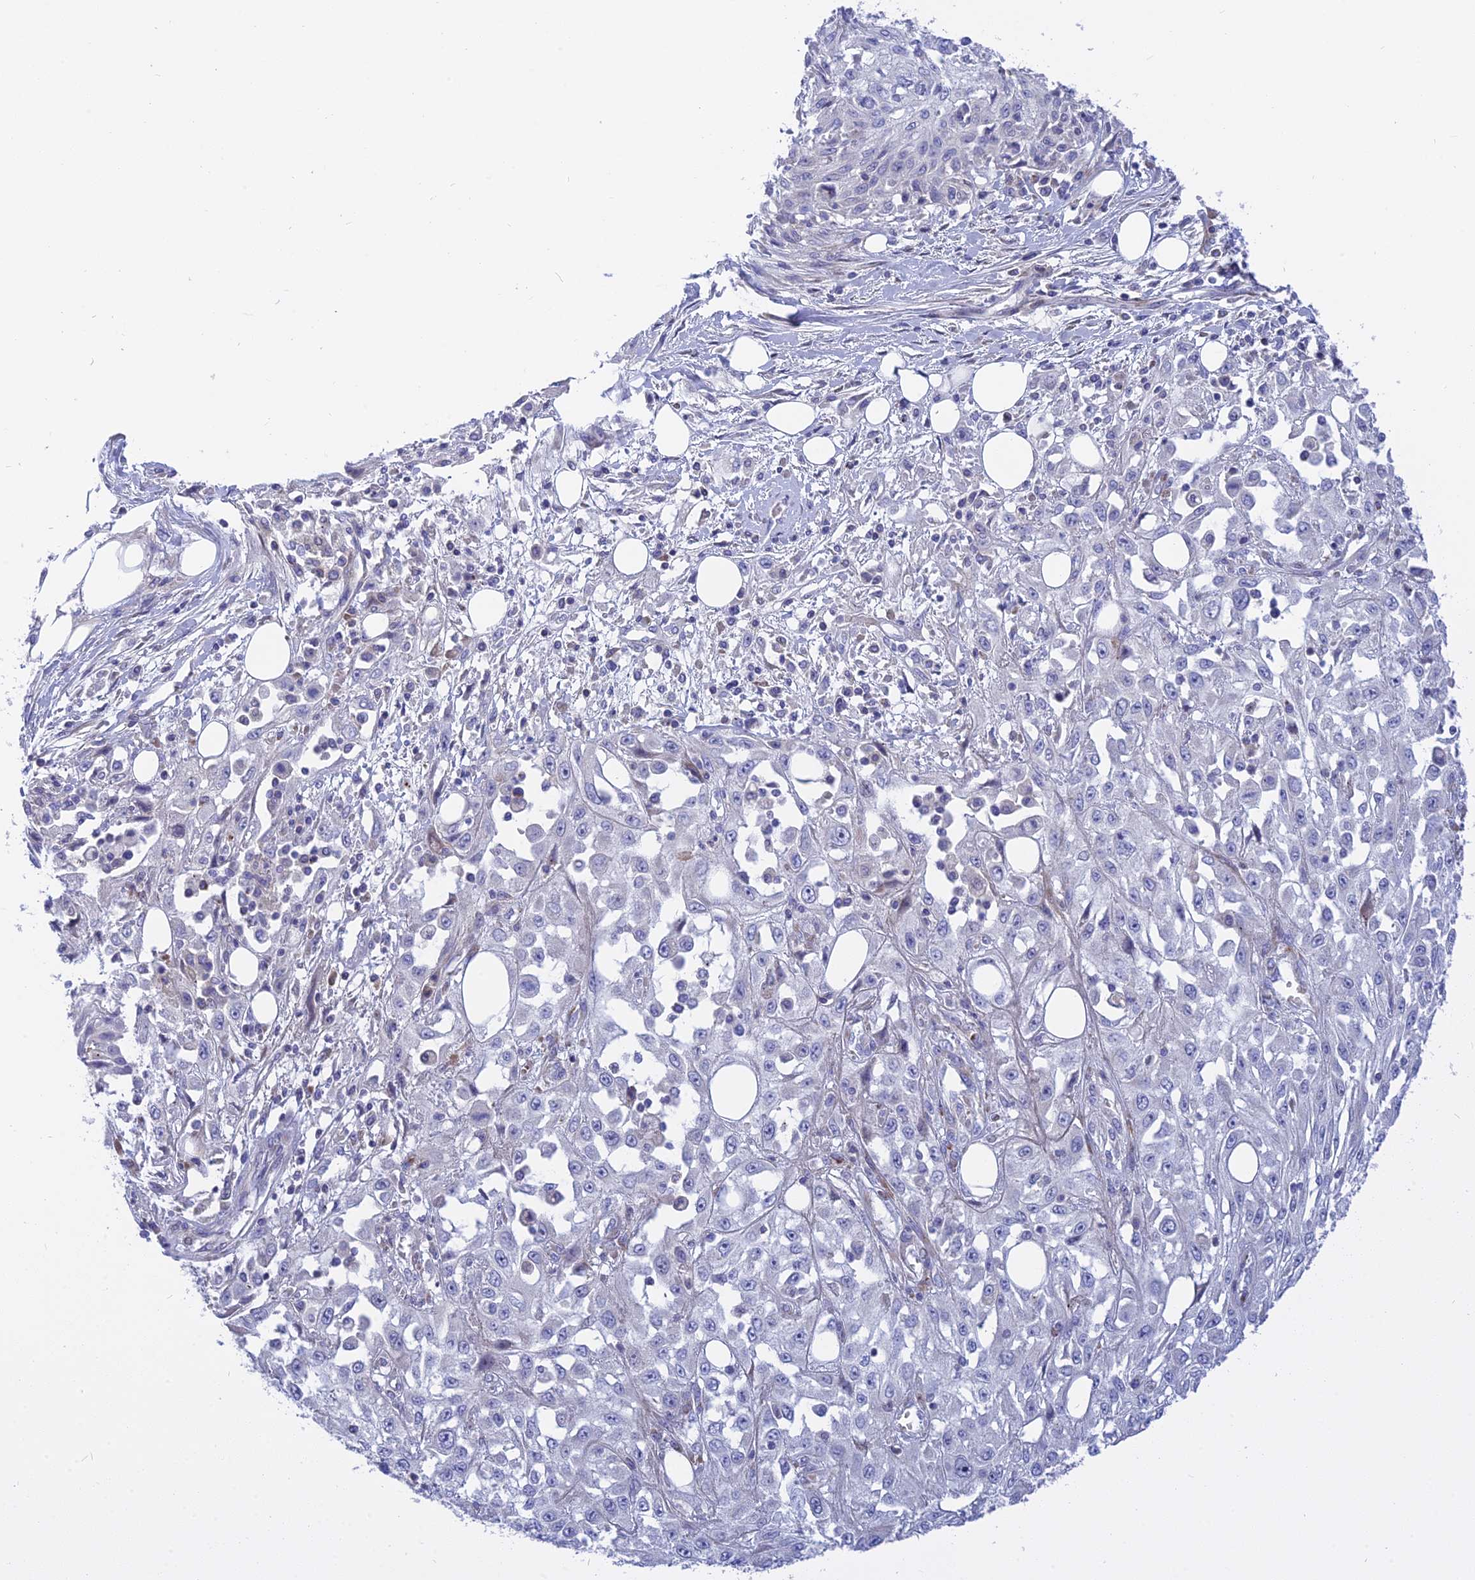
{"staining": {"intensity": "negative", "quantity": "none", "location": "none"}, "tissue": "skin cancer", "cell_type": "Tumor cells", "image_type": "cancer", "snomed": [{"axis": "morphology", "description": "Squamous cell carcinoma, NOS"}, {"axis": "morphology", "description": "Squamous cell carcinoma, metastatic, NOS"}, {"axis": "topography", "description": "Skin"}, {"axis": "topography", "description": "Lymph node"}], "caption": "This is an IHC photomicrograph of human skin metastatic squamous cell carcinoma. There is no staining in tumor cells.", "gene": "MBD3L1", "patient": {"sex": "male", "age": 75}}